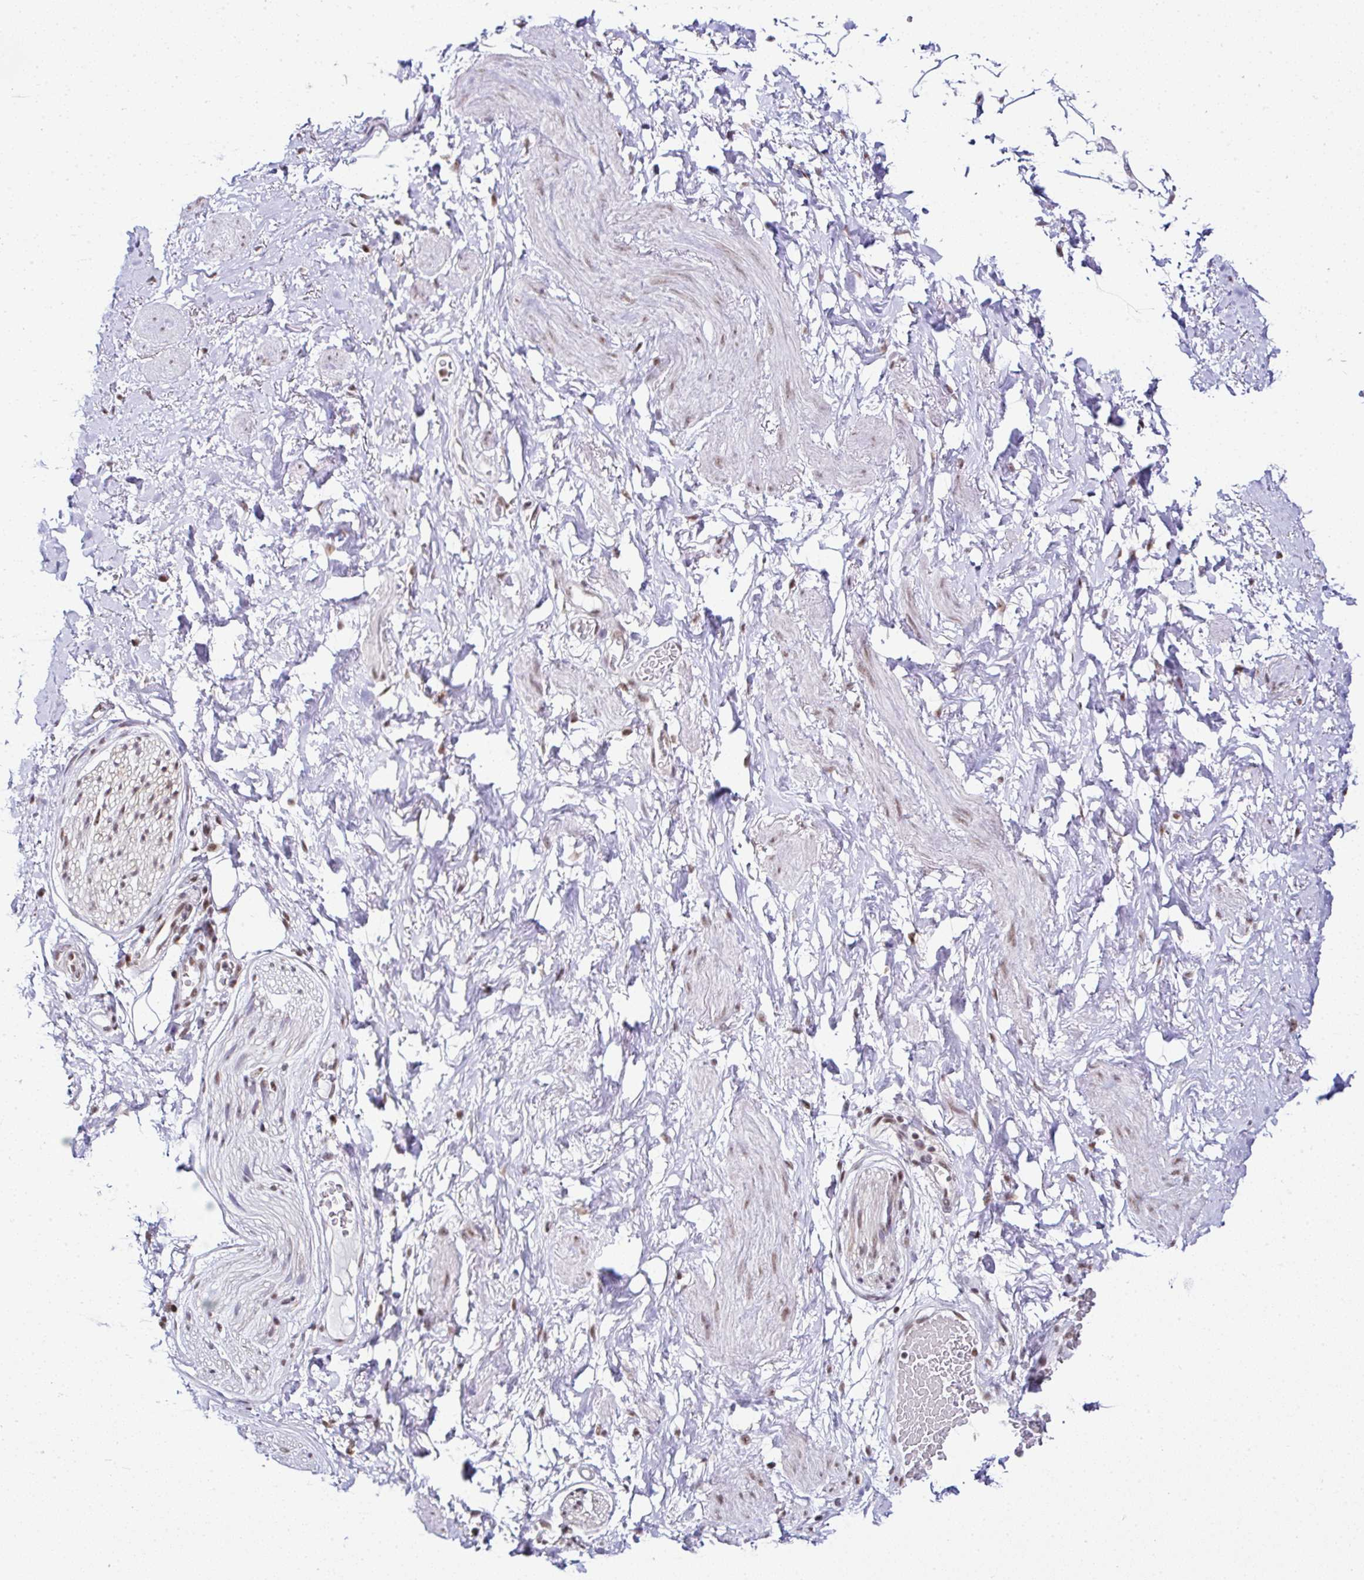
{"staining": {"intensity": "negative", "quantity": "none", "location": "none"}, "tissue": "adipose tissue", "cell_type": "Adipocytes", "image_type": "normal", "snomed": [{"axis": "morphology", "description": "Normal tissue, NOS"}, {"axis": "topography", "description": "Vagina"}, {"axis": "topography", "description": "Peripheral nerve tissue"}], "caption": "This is an immunohistochemistry histopathology image of unremarkable human adipose tissue. There is no positivity in adipocytes.", "gene": "PTPN2", "patient": {"sex": "female", "age": 71}}